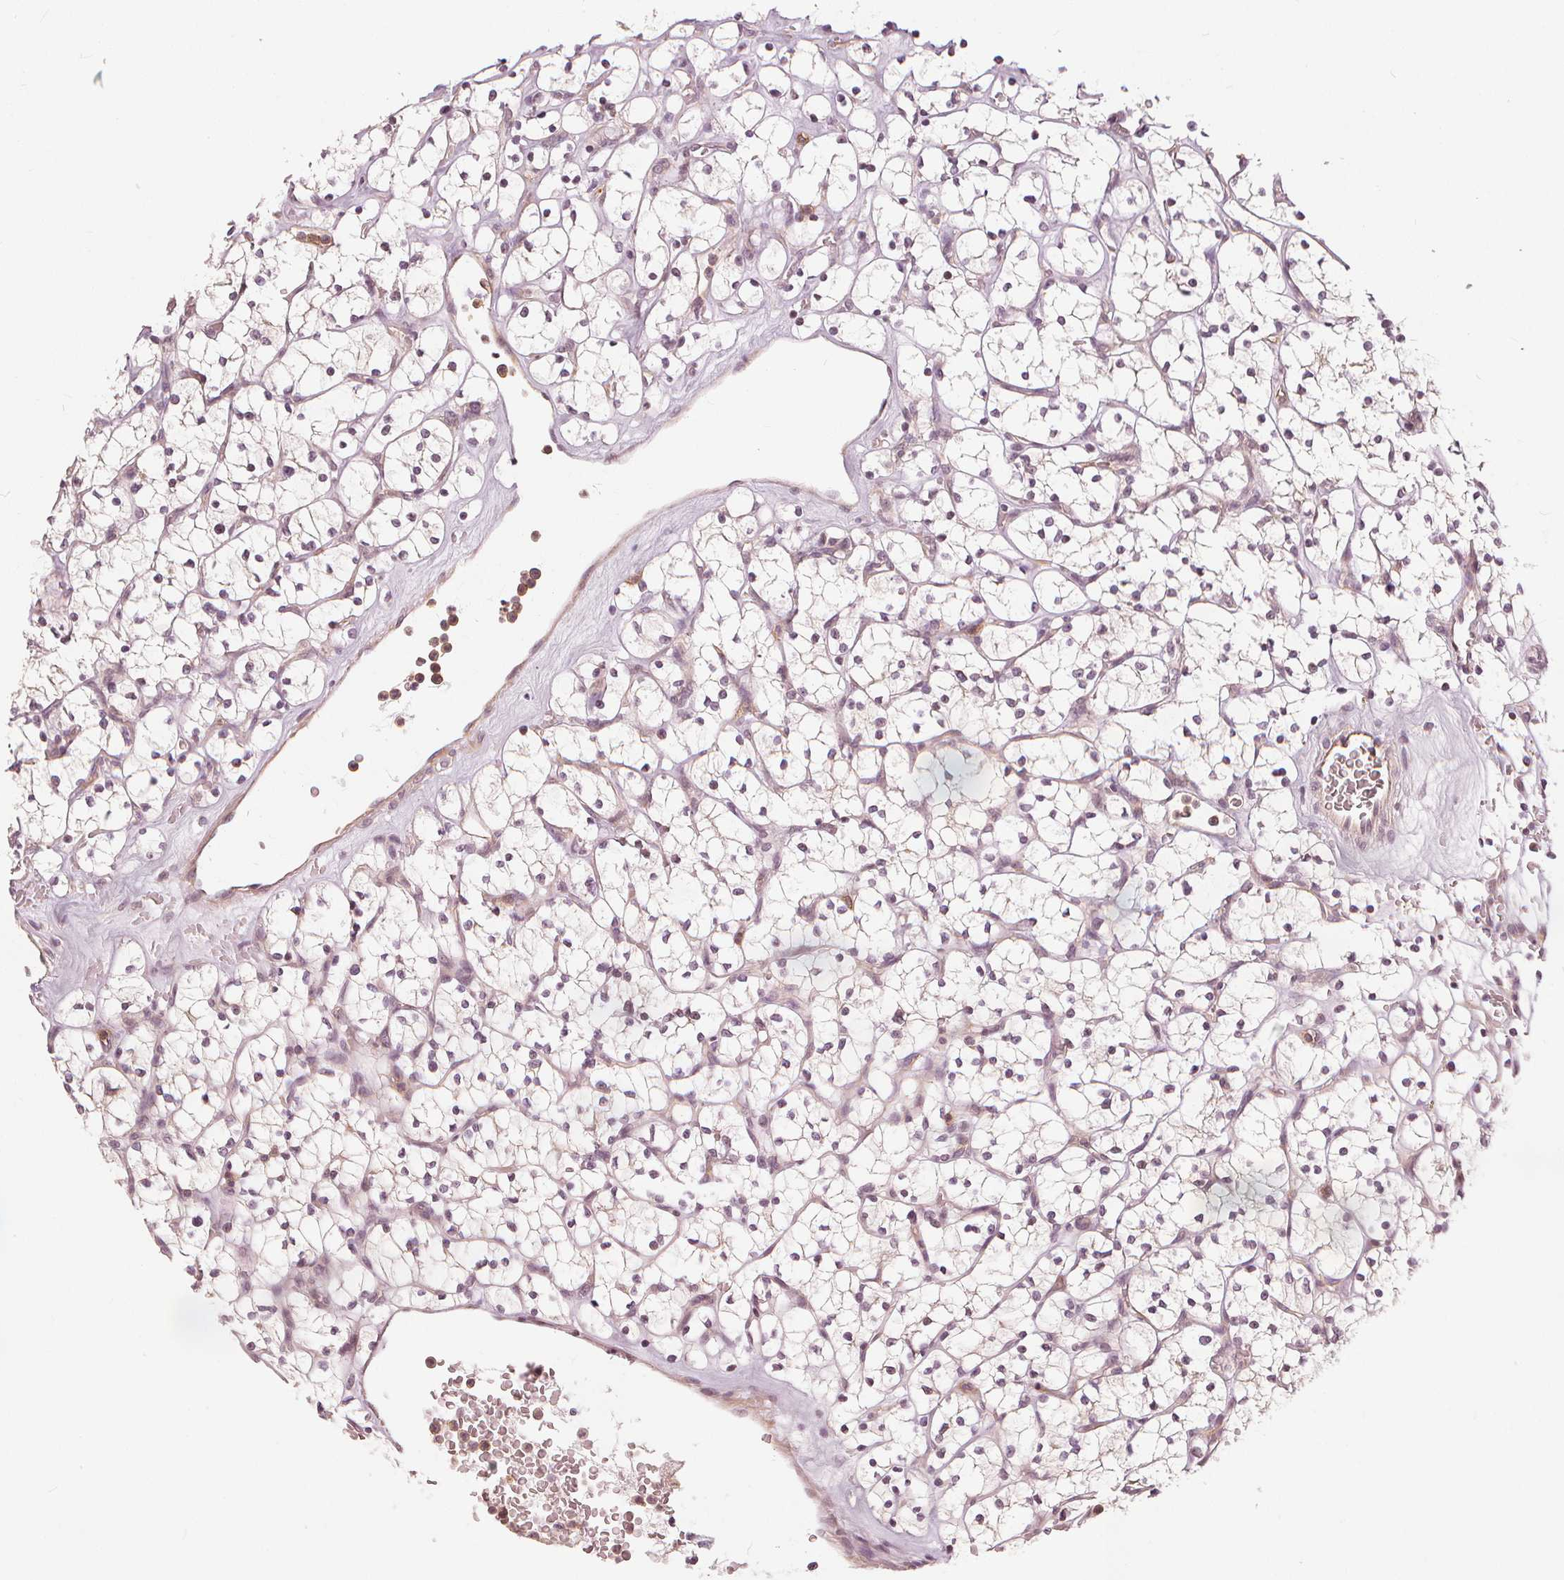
{"staining": {"intensity": "negative", "quantity": "none", "location": "none"}, "tissue": "renal cancer", "cell_type": "Tumor cells", "image_type": "cancer", "snomed": [{"axis": "morphology", "description": "Adenocarcinoma, NOS"}, {"axis": "topography", "description": "Kidney"}], "caption": "A histopathology image of human renal cancer is negative for staining in tumor cells. Brightfield microscopy of immunohistochemistry stained with DAB (3,3'-diaminobenzidine) (brown) and hematoxylin (blue), captured at high magnification.", "gene": "SLC34A1", "patient": {"sex": "female", "age": 64}}